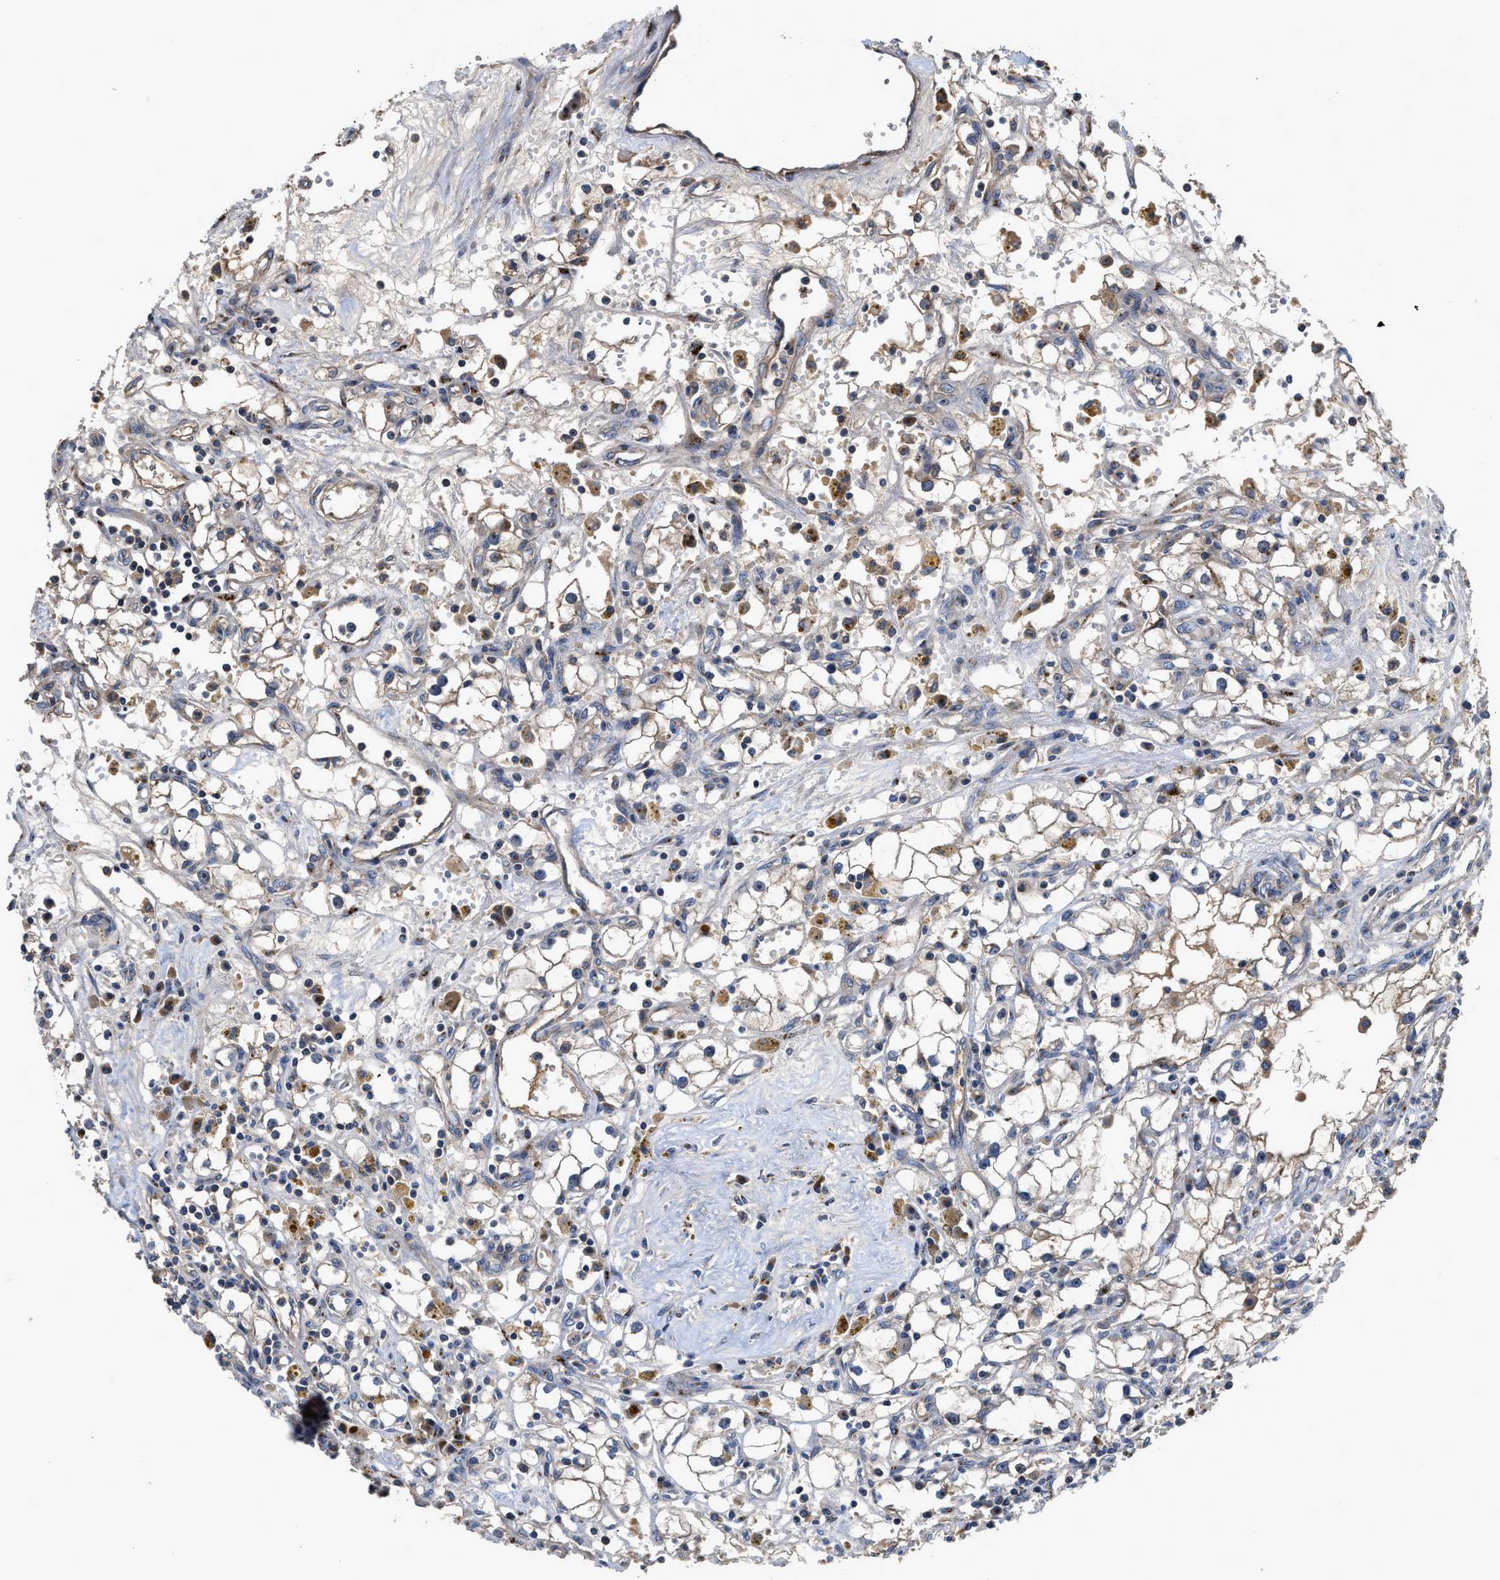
{"staining": {"intensity": "weak", "quantity": "<25%", "location": "cytoplasmic/membranous"}, "tissue": "renal cancer", "cell_type": "Tumor cells", "image_type": "cancer", "snomed": [{"axis": "morphology", "description": "Adenocarcinoma, NOS"}, {"axis": "topography", "description": "Kidney"}], "caption": "Immunohistochemistry (IHC) photomicrograph of renal cancer stained for a protein (brown), which shows no positivity in tumor cells. Nuclei are stained in blue.", "gene": "SIK2", "patient": {"sex": "male", "age": 56}}